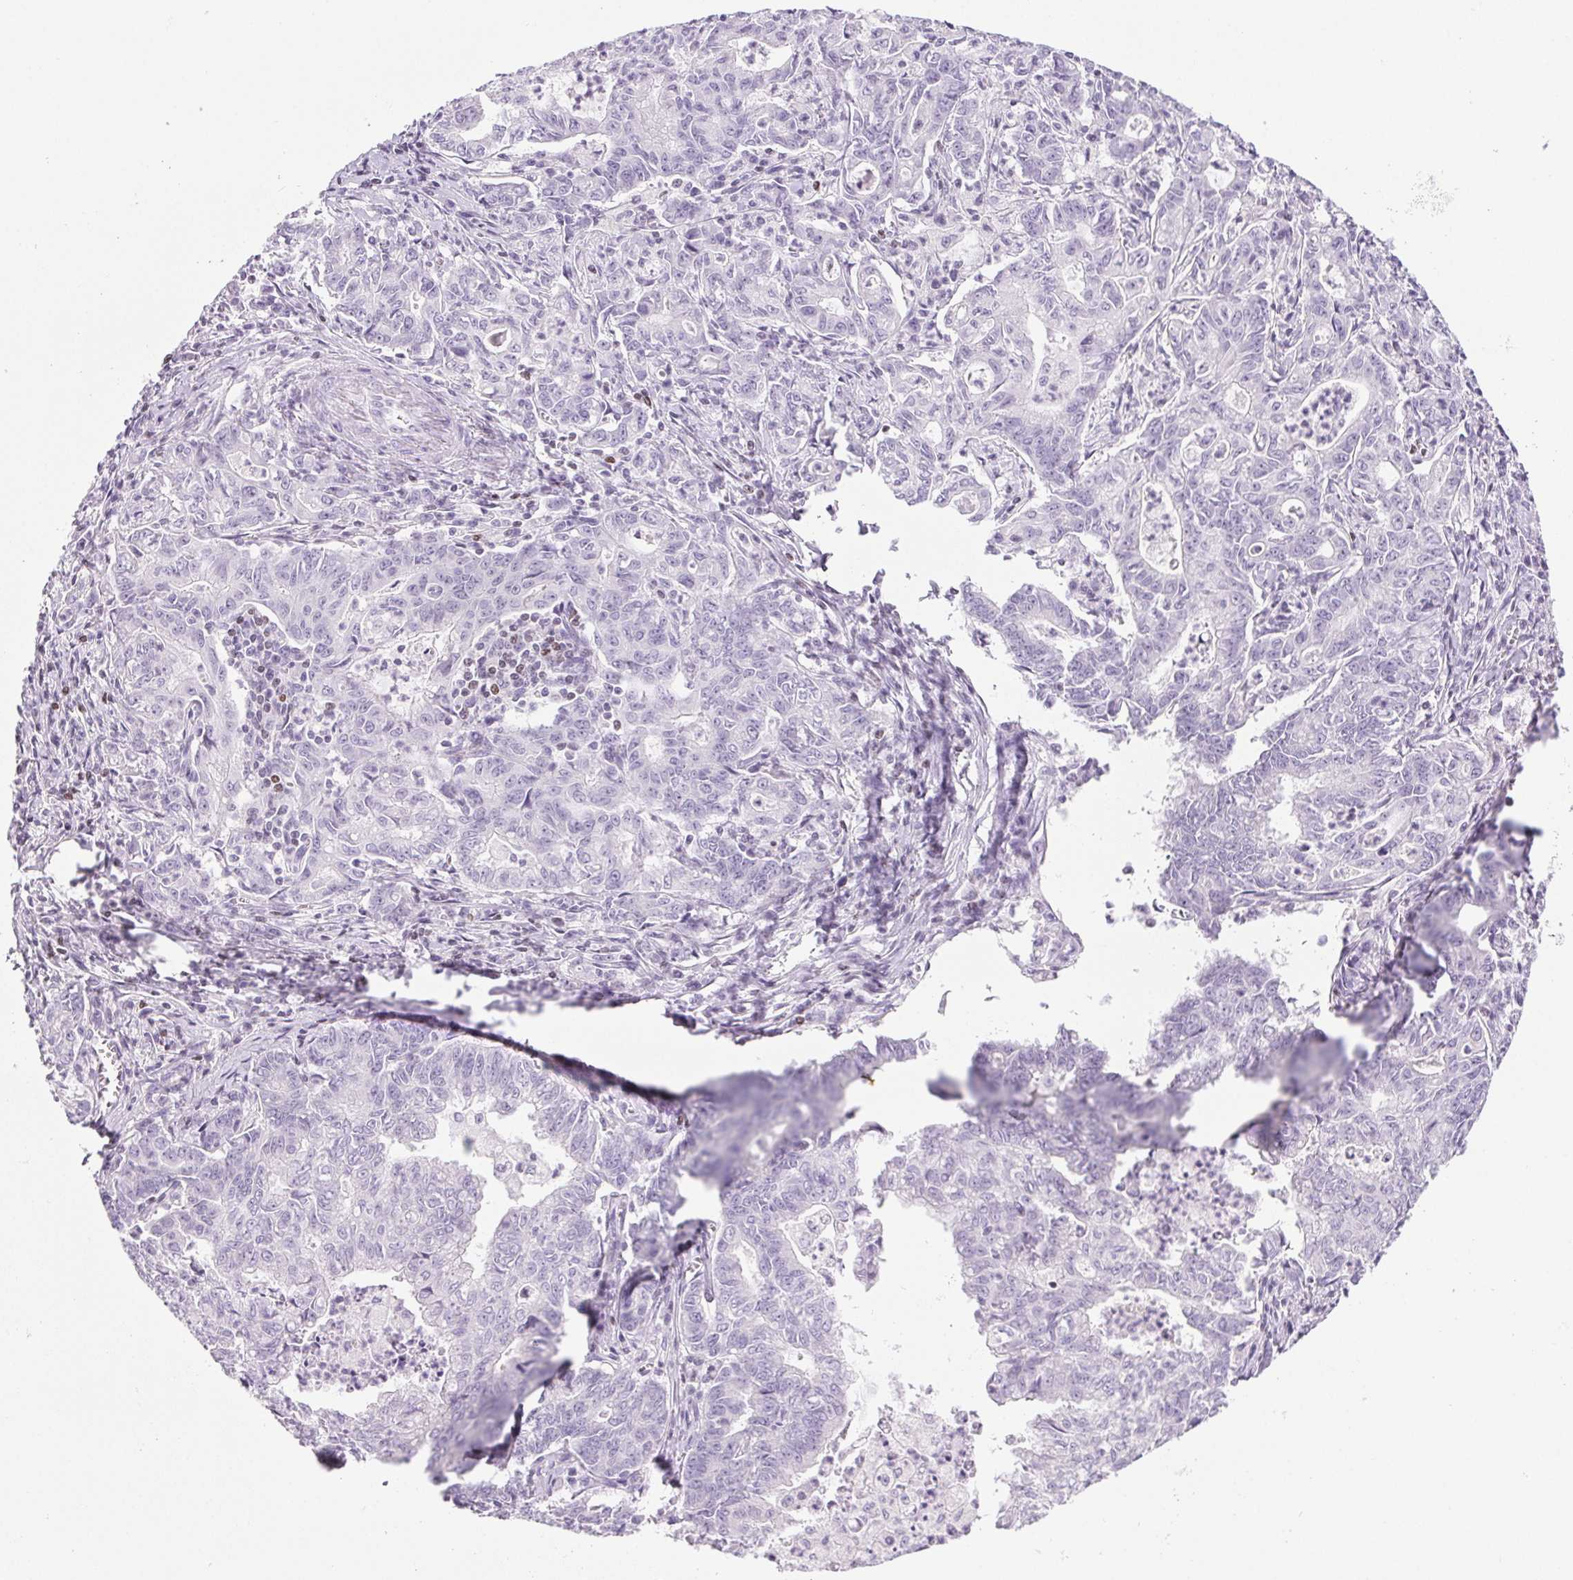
{"staining": {"intensity": "negative", "quantity": "none", "location": "none"}, "tissue": "stomach cancer", "cell_type": "Tumor cells", "image_type": "cancer", "snomed": [{"axis": "morphology", "description": "Adenocarcinoma, NOS"}, {"axis": "topography", "description": "Stomach, upper"}], "caption": "A high-resolution histopathology image shows immunohistochemistry staining of stomach cancer (adenocarcinoma), which displays no significant expression in tumor cells.", "gene": "BEND2", "patient": {"sex": "female", "age": 79}}